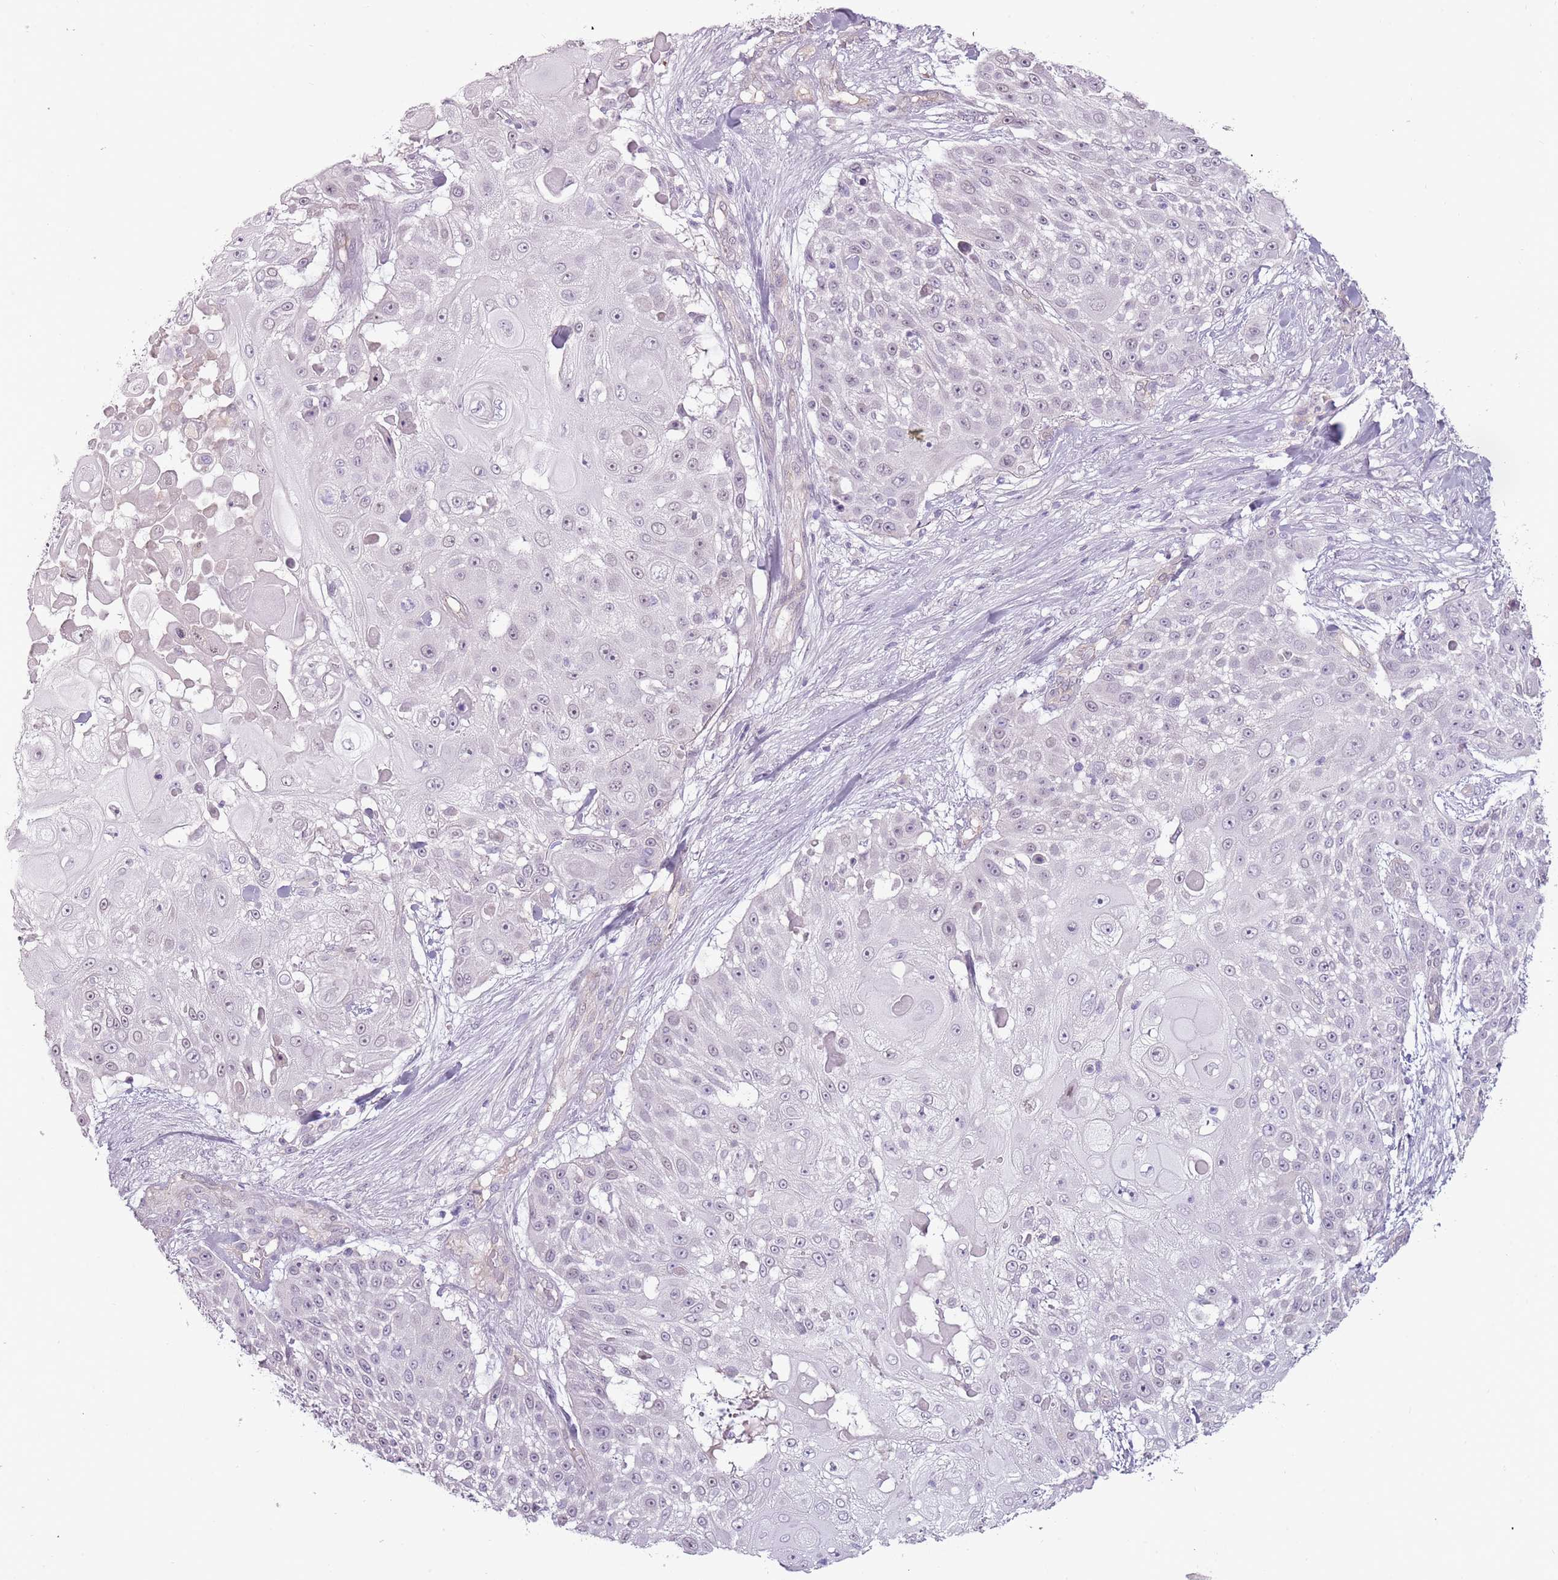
{"staining": {"intensity": "weak", "quantity": "<25%", "location": "nuclear"}, "tissue": "skin cancer", "cell_type": "Tumor cells", "image_type": "cancer", "snomed": [{"axis": "morphology", "description": "Squamous cell carcinoma, NOS"}, {"axis": "topography", "description": "Skin"}], "caption": "Immunohistochemical staining of human skin cancer reveals no significant positivity in tumor cells. (IHC, brightfield microscopy, high magnification).", "gene": "RFX2", "patient": {"sex": "female", "age": 86}}